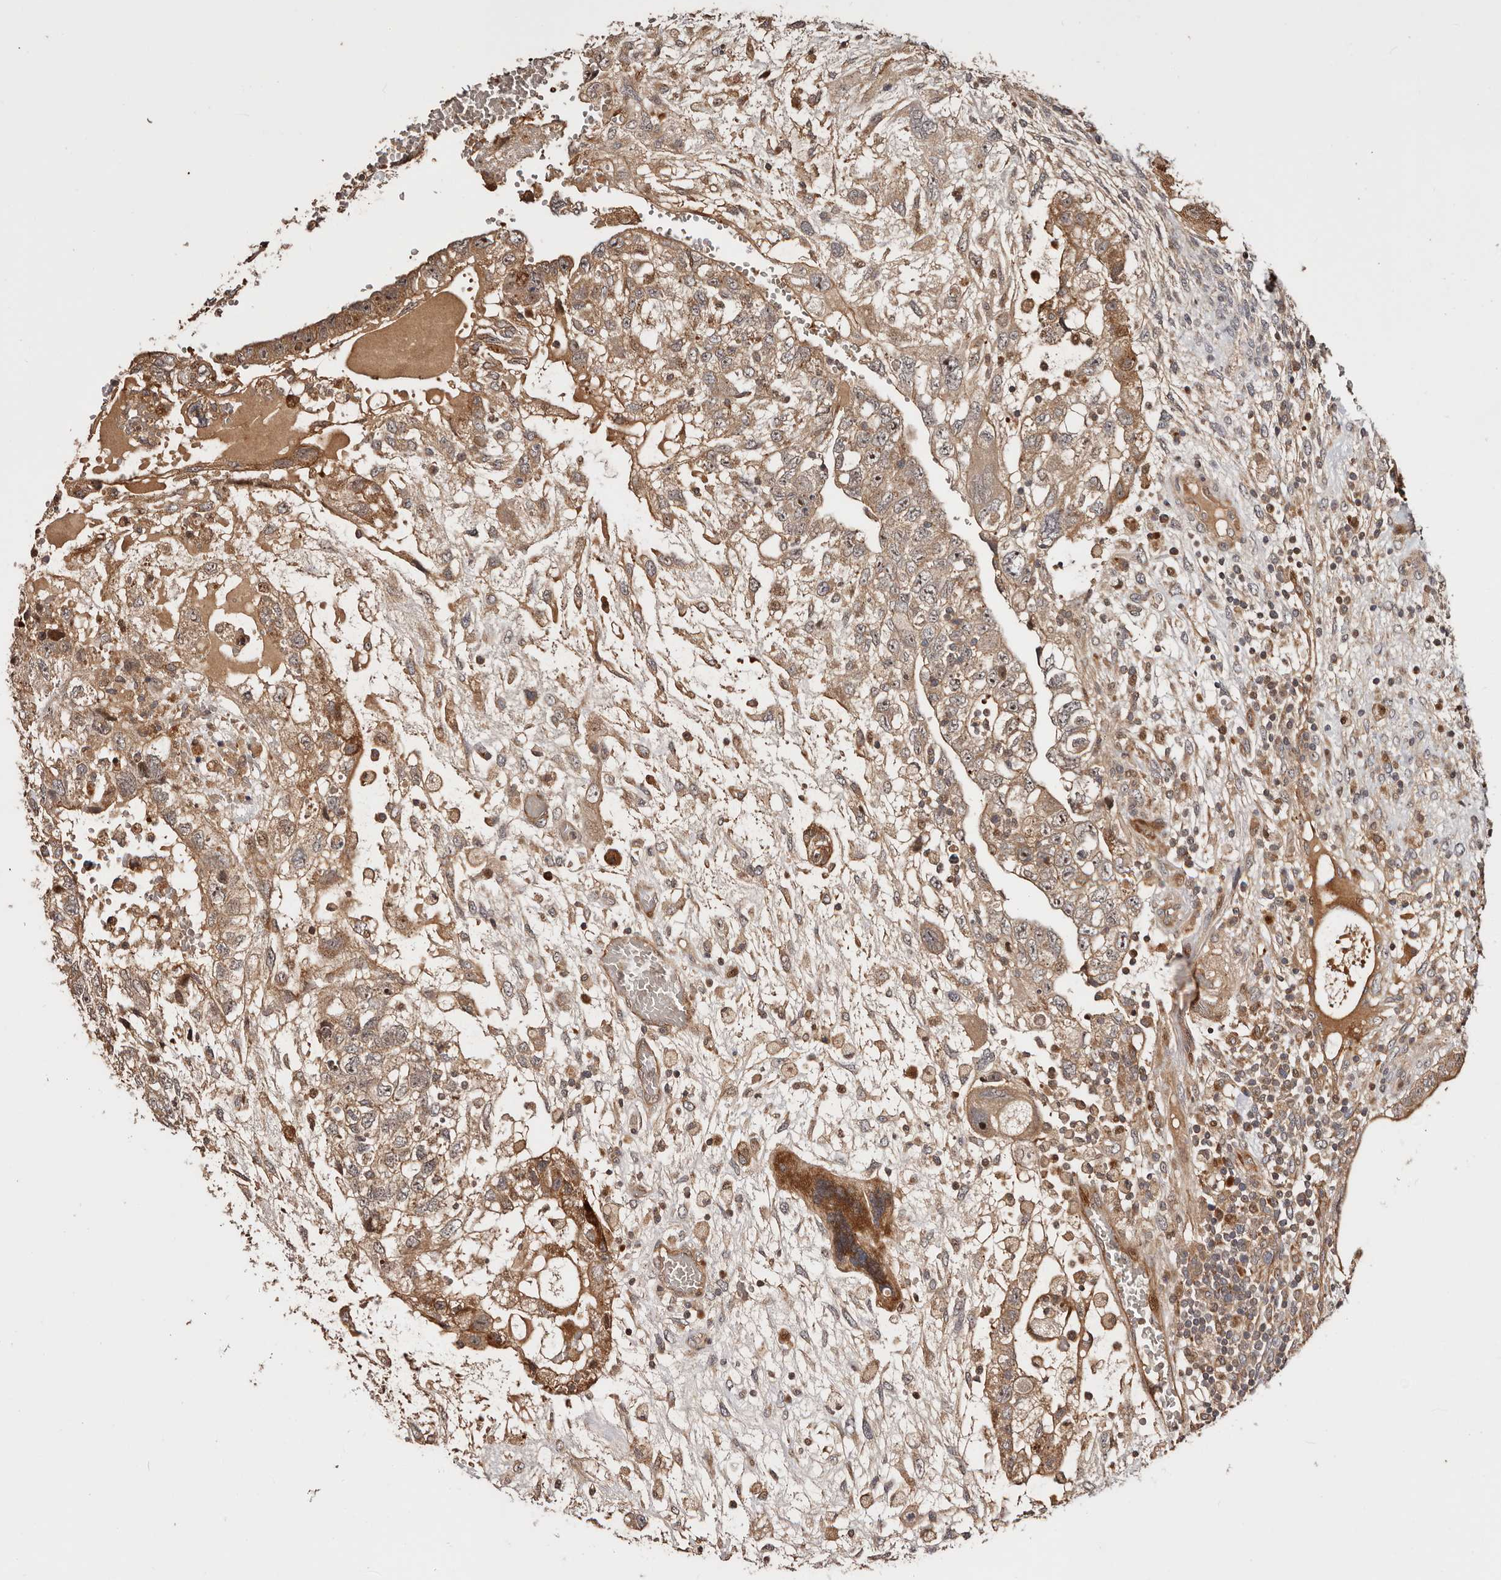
{"staining": {"intensity": "moderate", "quantity": "25%-75%", "location": "cytoplasmic/membranous,nuclear"}, "tissue": "testis cancer", "cell_type": "Tumor cells", "image_type": "cancer", "snomed": [{"axis": "morphology", "description": "Carcinoma, Embryonal, NOS"}, {"axis": "topography", "description": "Testis"}], "caption": "Approximately 25%-75% of tumor cells in embryonal carcinoma (testis) reveal moderate cytoplasmic/membranous and nuclear protein staining as visualized by brown immunohistochemical staining.", "gene": "PTPN22", "patient": {"sex": "male", "age": 36}}